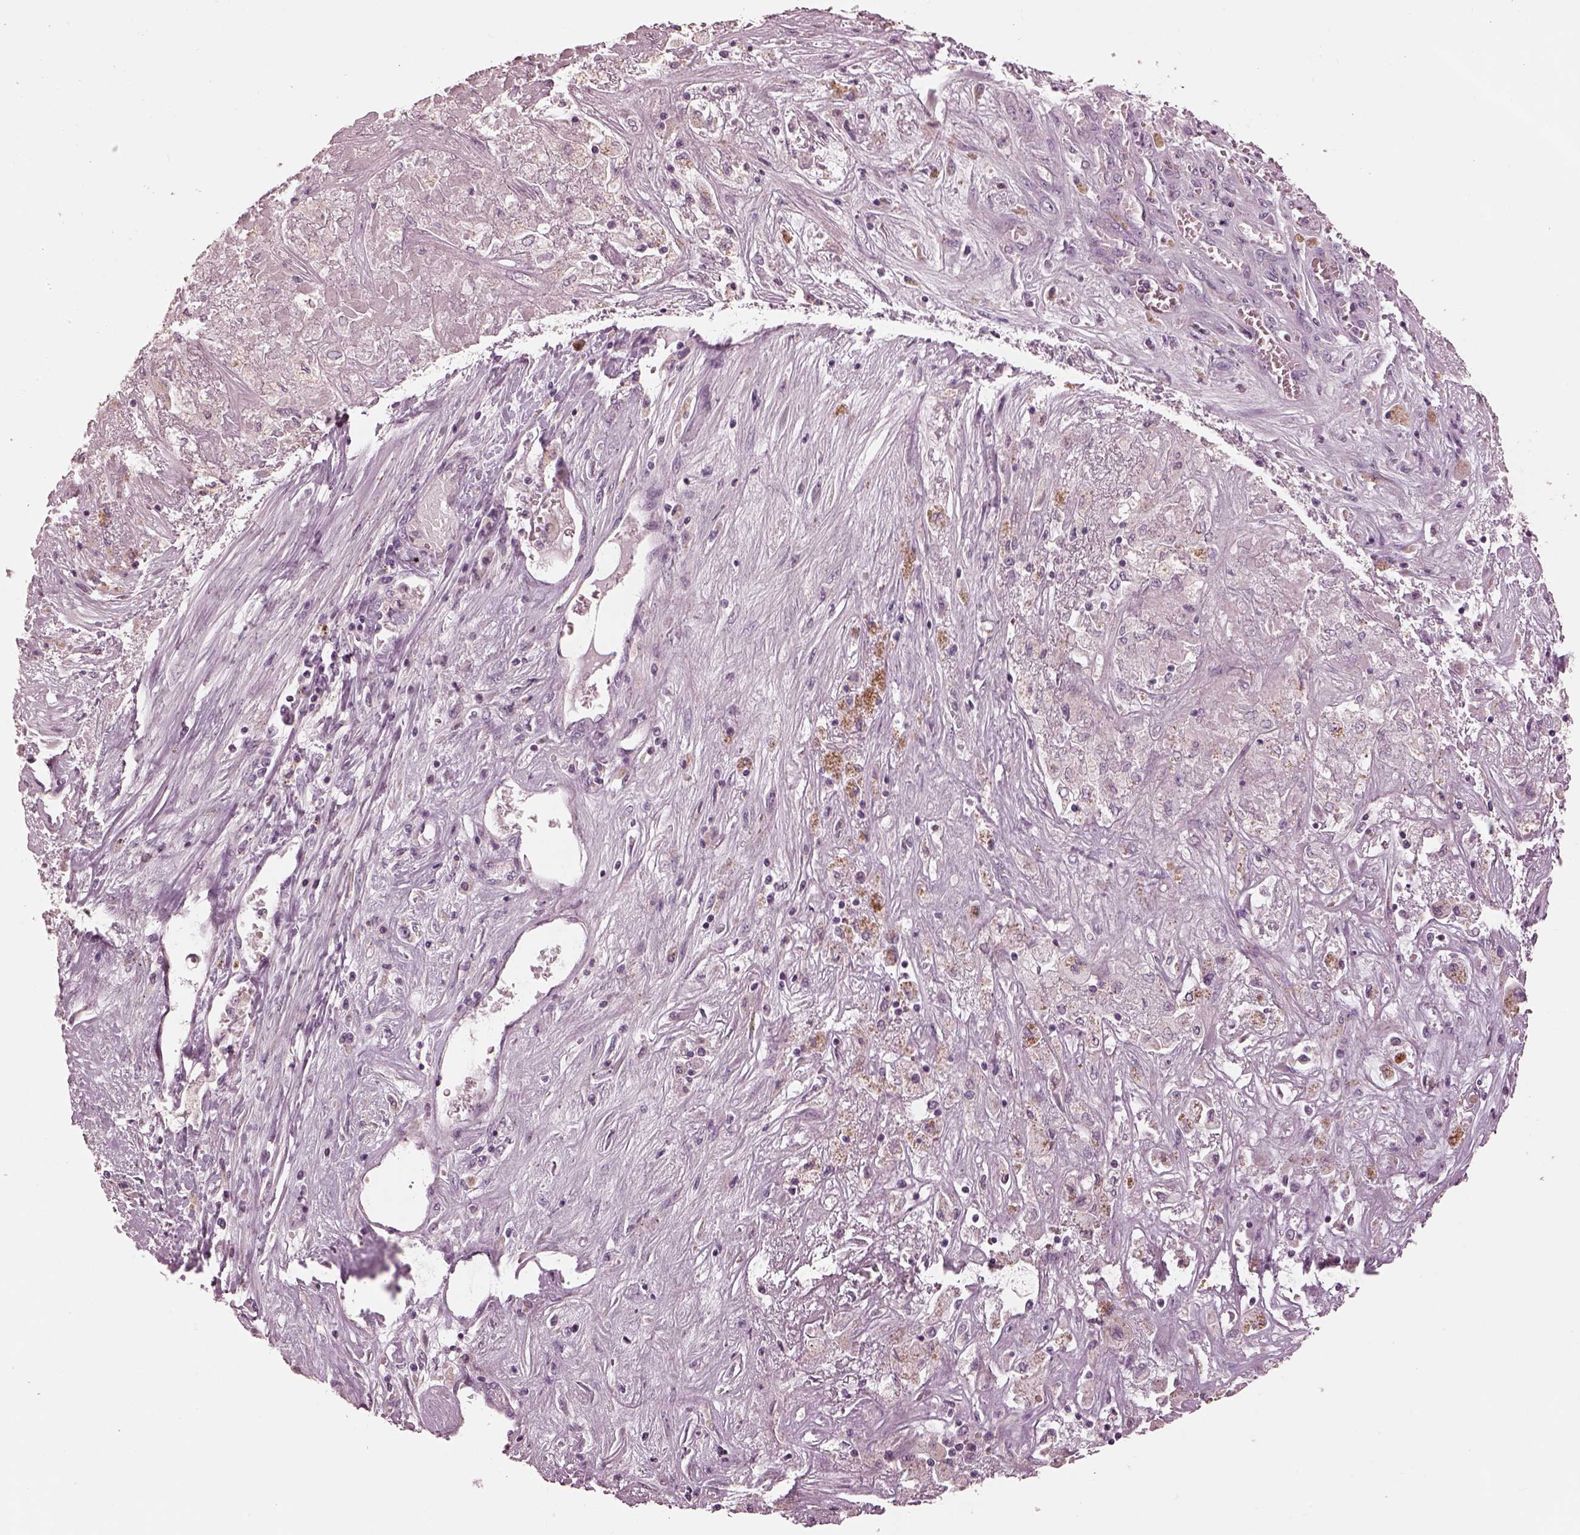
{"staining": {"intensity": "negative", "quantity": "none", "location": "none"}, "tissue": "liver cancer", "cell_type": "Tumor cells", "image_type": "cancer", "snomed": [{"axis": "morphology", "description": "Cholangiocarcinoma"}, {"axis": "topography", "description": "Liver"}], "caption": "Immunohistochemical staining of human cholangiocarcinoma (liver) displays no significant positivity in tumor cells. The staining is performed using DAB brown chromogen with nuclei counter-stained in using hematoxylin.", "gene": "MIA", "patient": {"sex": "female", "age": 52}}